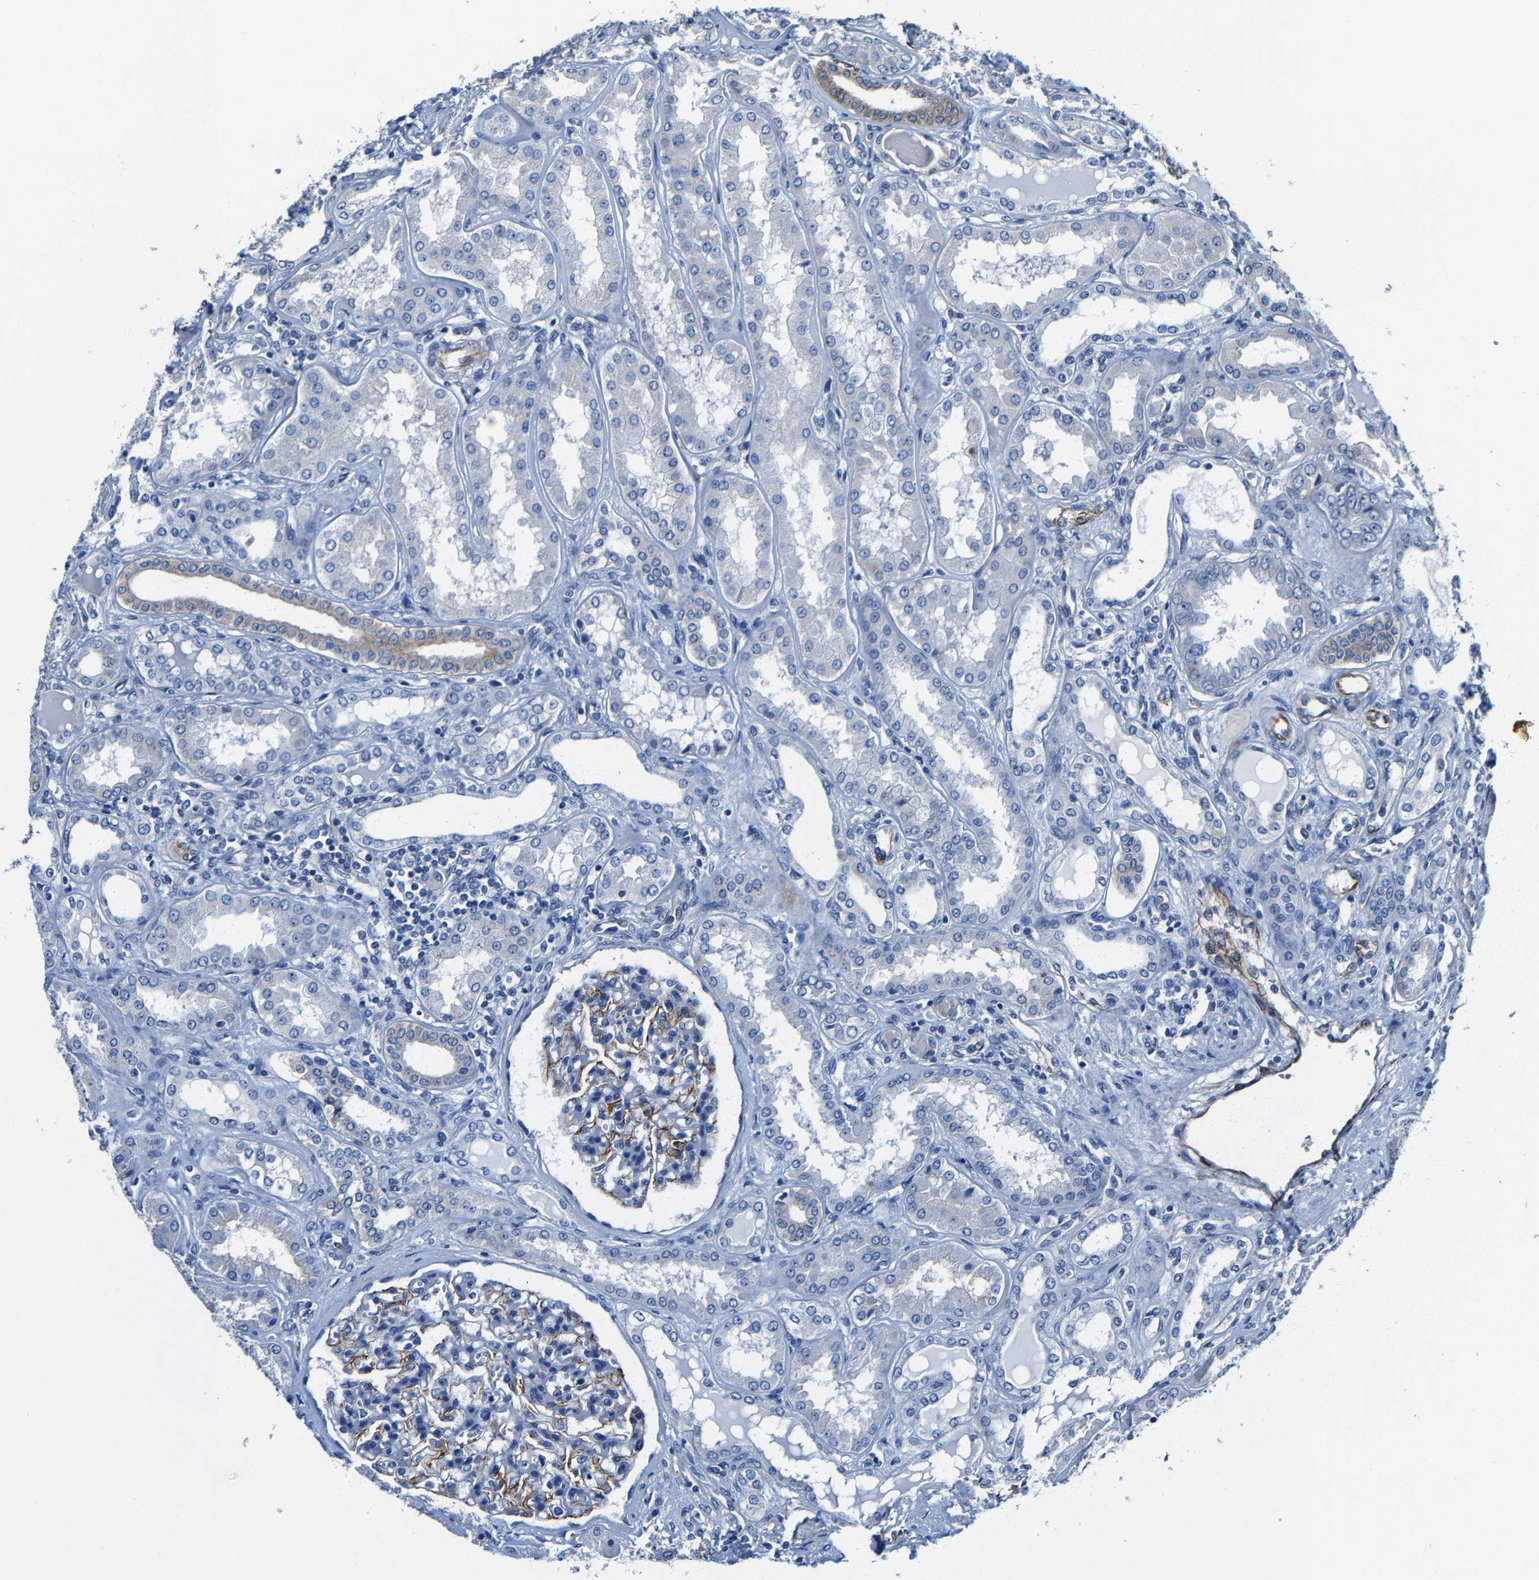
{"staining": {"intensity": "strong", "quantity": "25%-75%", "location": "cytoplasmic/membranous"}, "tissue": "kidney", "cell_type": "Cells in glomeruli", "image_type": "normal", "snomed": [{"axis": "morphology", "description": "Normal tissue, NOS"}, {"axis": "topography", "description": "Kidney"}], "caption": "Immunohistochemical staining of normal human kidney shows high levels of strong cytoplasmic/membranous positivity in approximately 25%-75% of cells in glomeruli.", "gene": "MMEL1", "patient": {"sex": "female", "age": 56}}